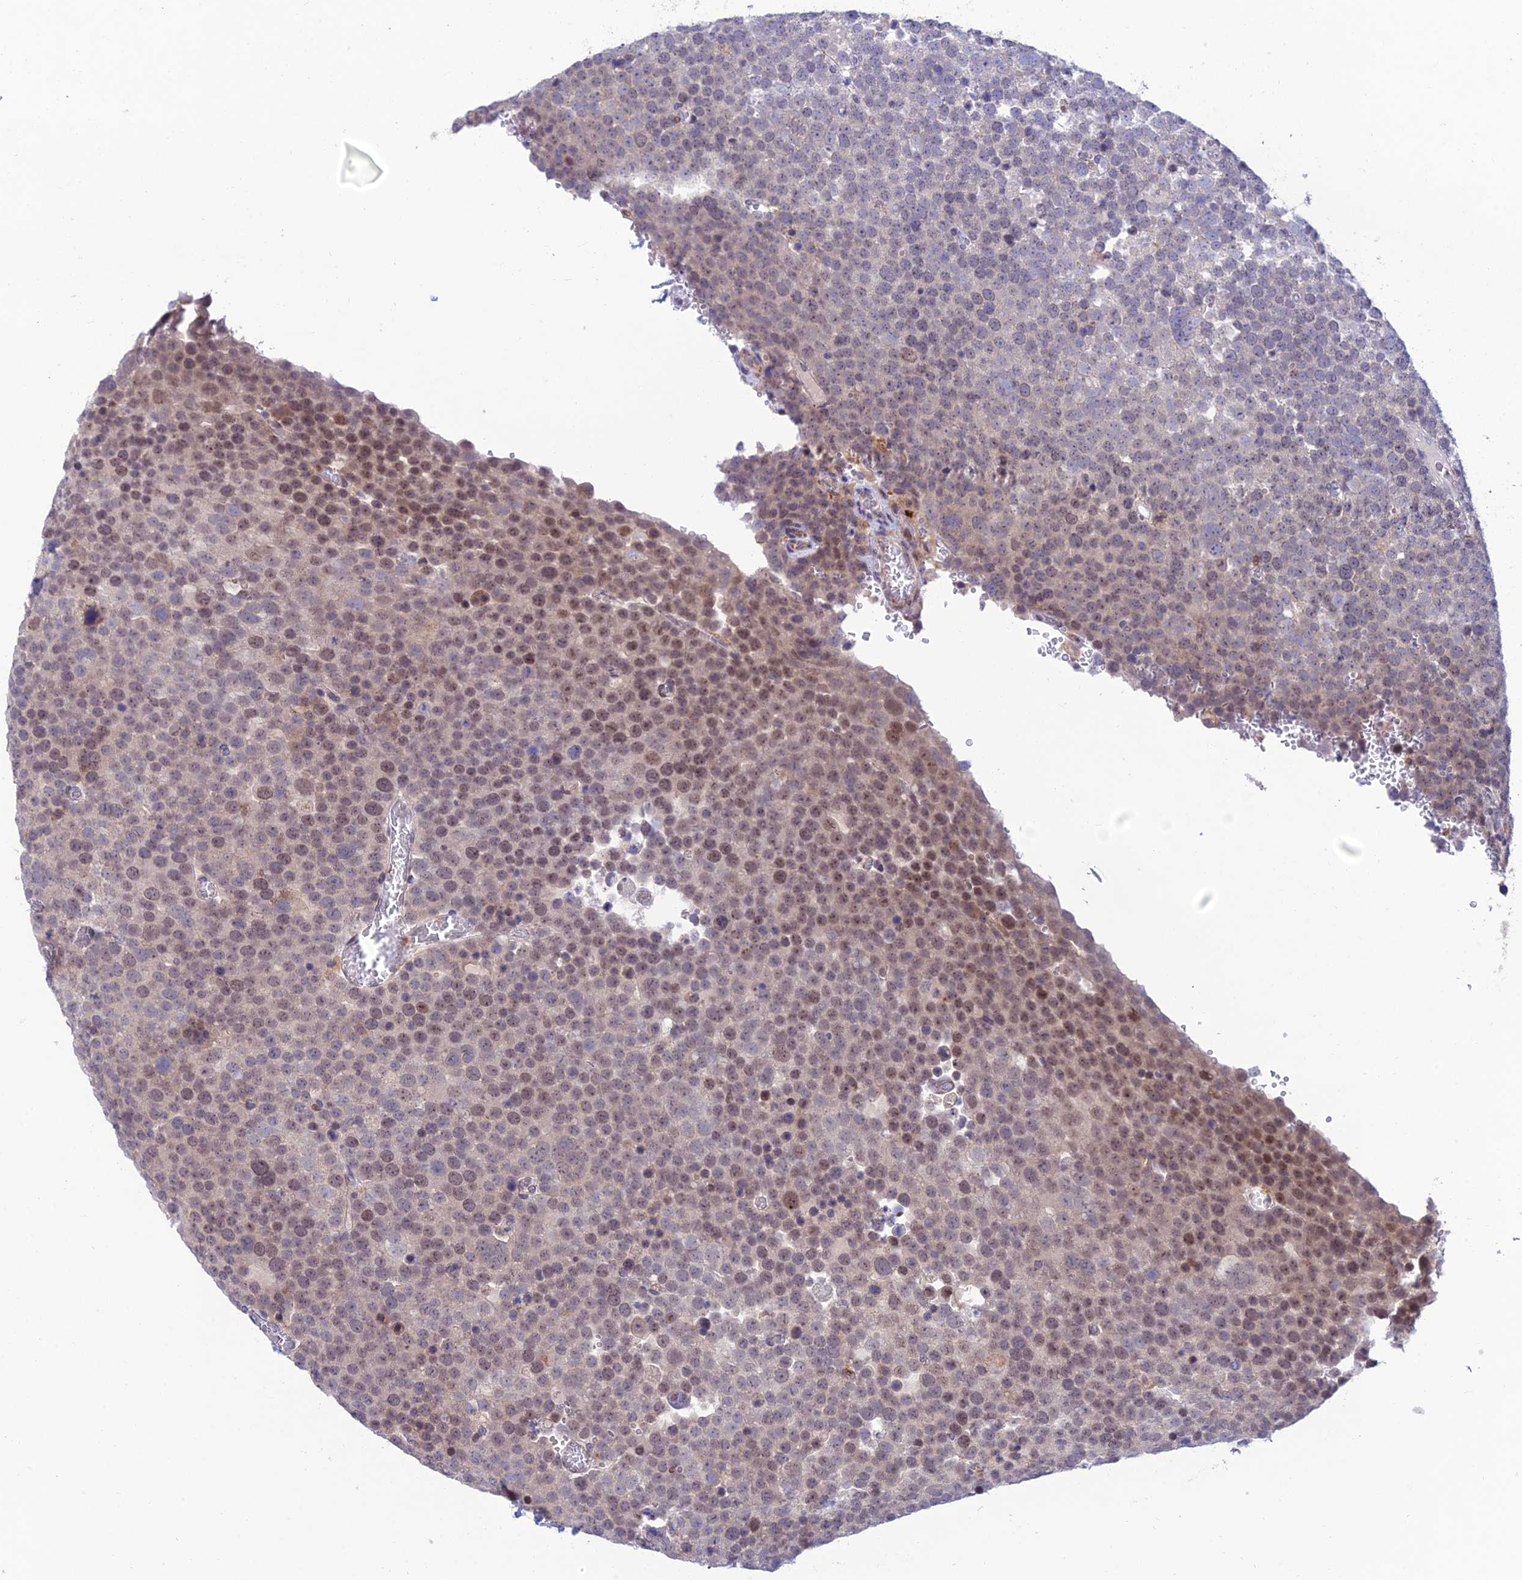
{"staining": {"intensity": "moderate", "quantity": "25%-75%", "location": "nuclear"}, "tissue": "testis cancer", "cell_type": "Tumor cells", "image_type": "cancer", "snomed": [{"axis": "morphology", "description": "Seminoma, NOS"}, {"axis": "topography", "description": "Testis"}], "caption": "Protein staining shows moderate nuclear staining in about 25%-75% of tumor cells in testis seminoma. The staining is performed using DAB (3,3'-diaminobenzidine) brown chromogen to label protein expression. The nuclei are counter-stained blue using hematoxylin.", "gene": "FAM76A", "patient": {"sex": "male", "age": 71}}